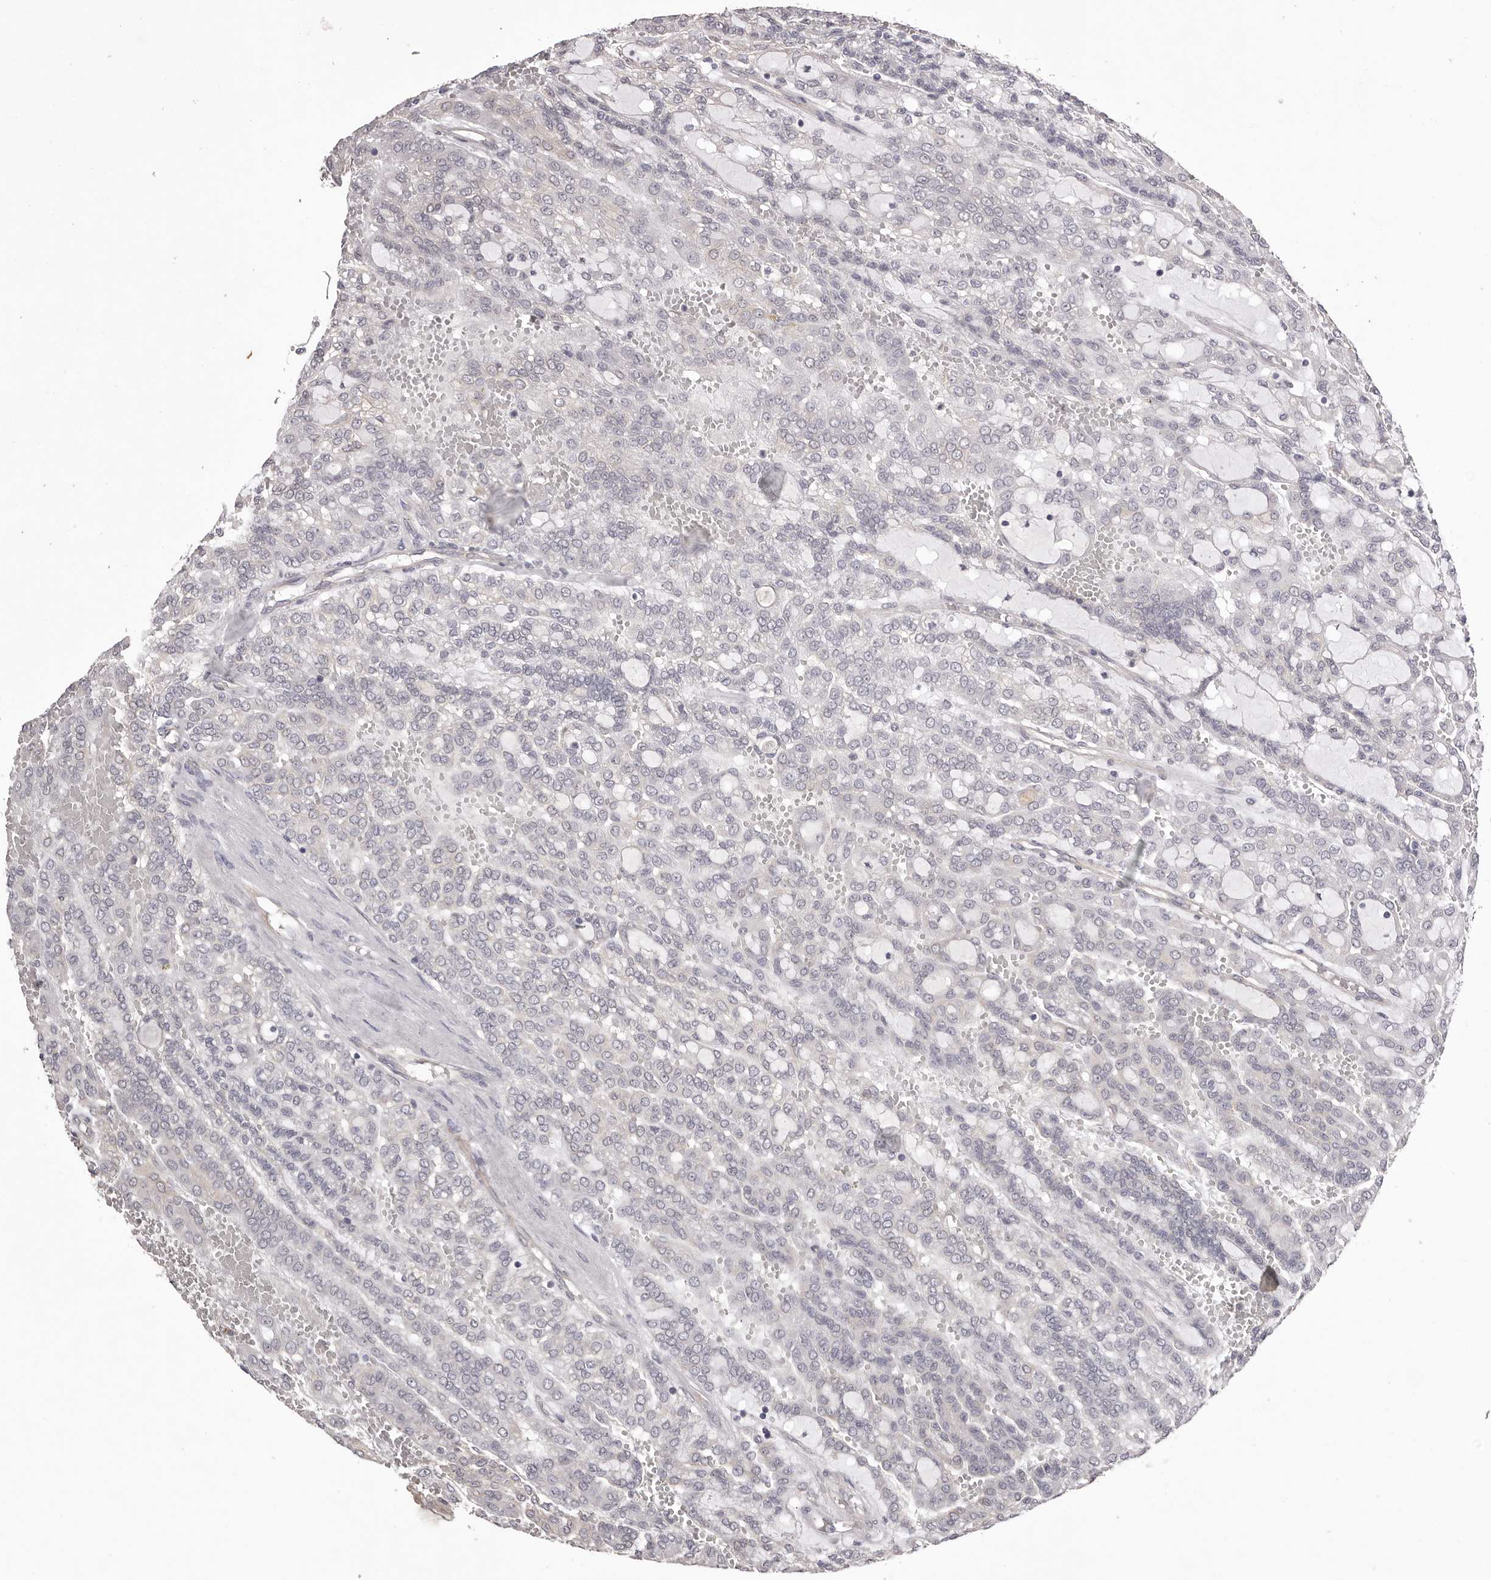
{"staining": {"intensity": "negative", "quantity": "none", "location": "none"}, "tissue": "renal cancer", "cell_type": "Tumor cells", "image_type": "cancer", "snomed": [{"axis": "morphology", "description": "Adenocarcinoma, NOS"}, {"axis": "topography", "description": "Kidney"}], "caption": "Tumor cells show no significant protein expression in renal cancer (adenocarcinoma). (DAB (3,3'-diaminobenzidine) IHC, high magnification).", "gene": "PNRC1", "patient": {"sex": "male", "age": 63}}